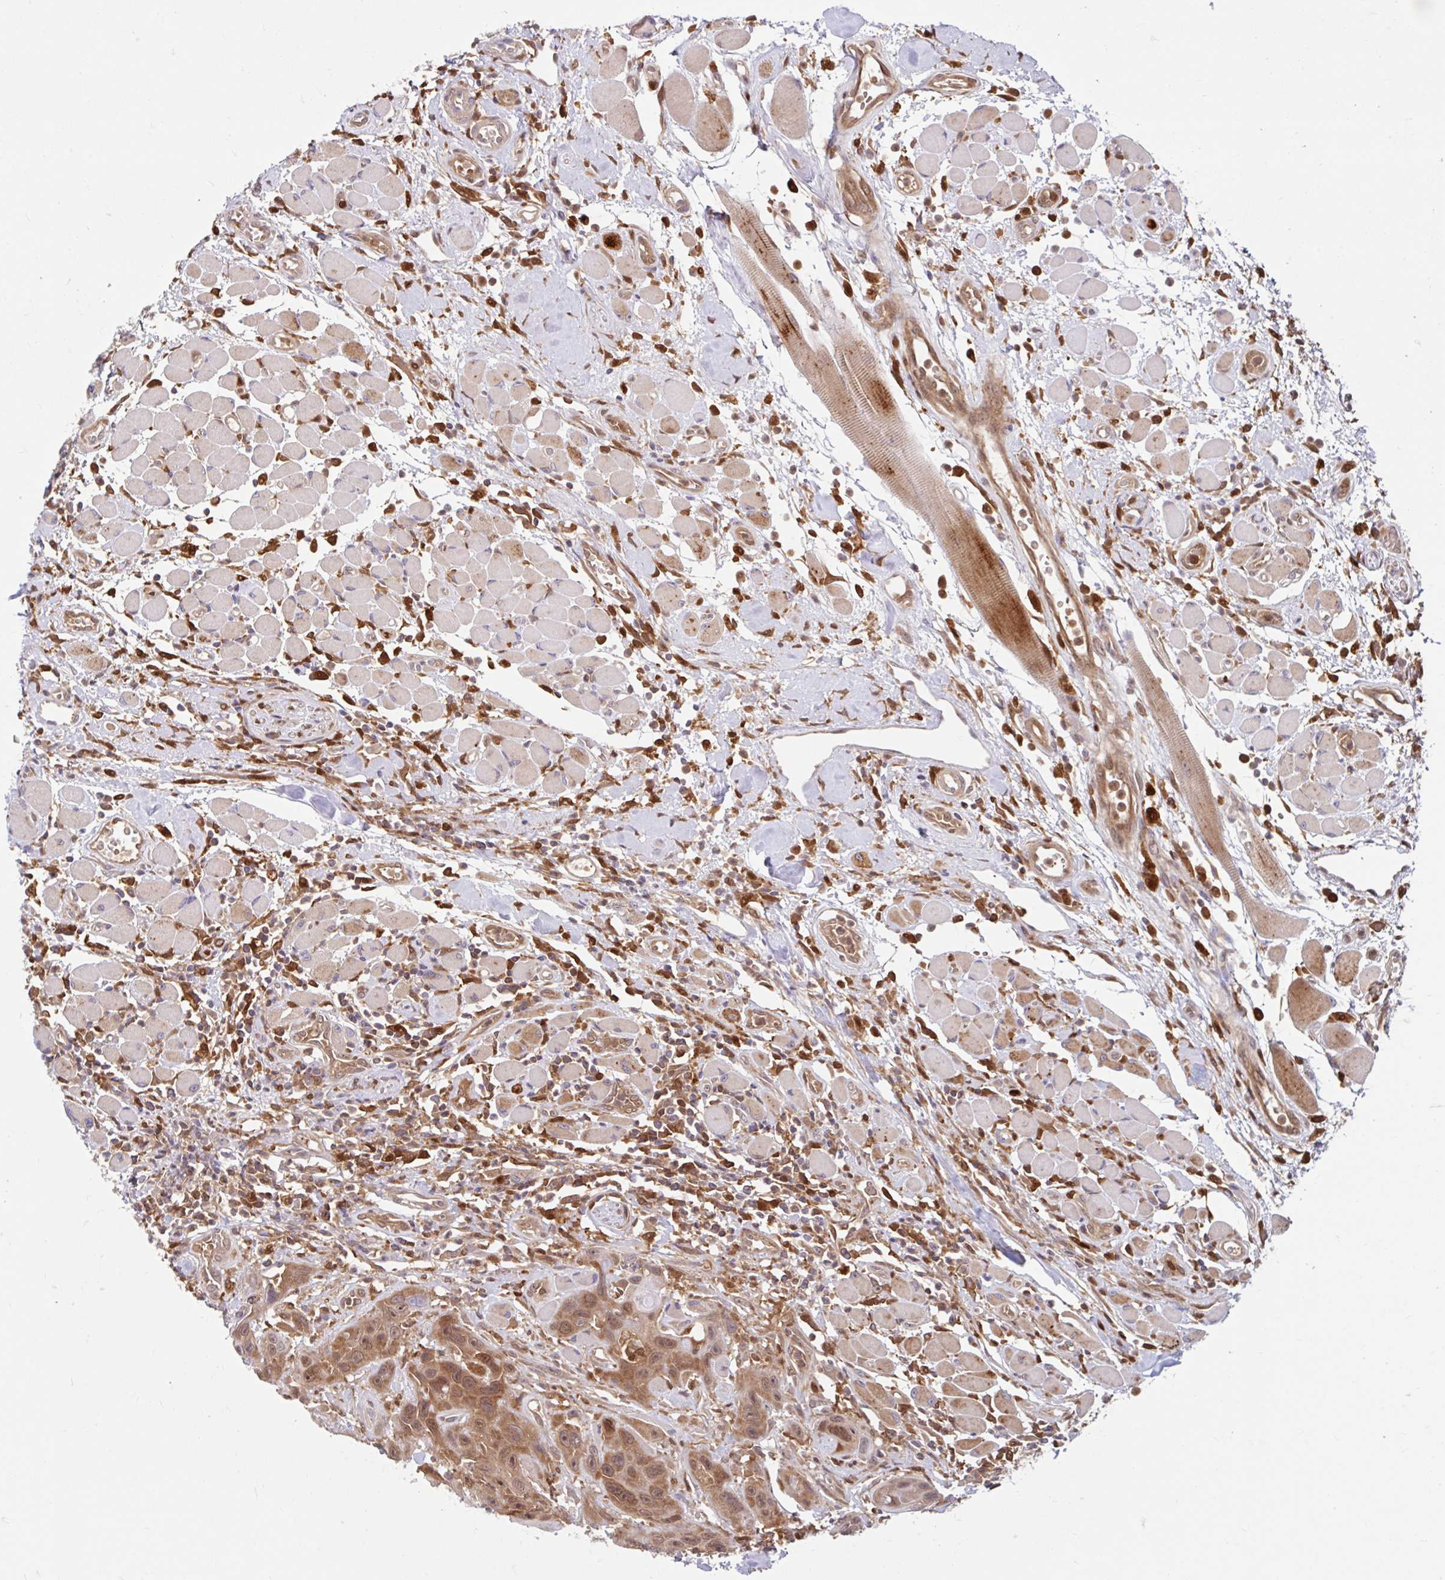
{"staining": {"intensity": "moderate", "quantity": ">75%", "location": "cytoplasmic/membranous,nuclear"}, "tissue": "head and neck cancer", "cell_type": "Tumor cells", "image_type": "cancer", "snomed": [{"axis": "morphology", "description": "Squamous cell carcinoma, NOS"}, {"axis": "topography", "description": "Head-Neck"}], "caption": "Head and neck cancer stained for a protein shows moderate cytoplasmic/membranous and nuclear positivity in tumor cells.", "gene": "BLVRA", "patient": {"sex": "female", "age": 59}}